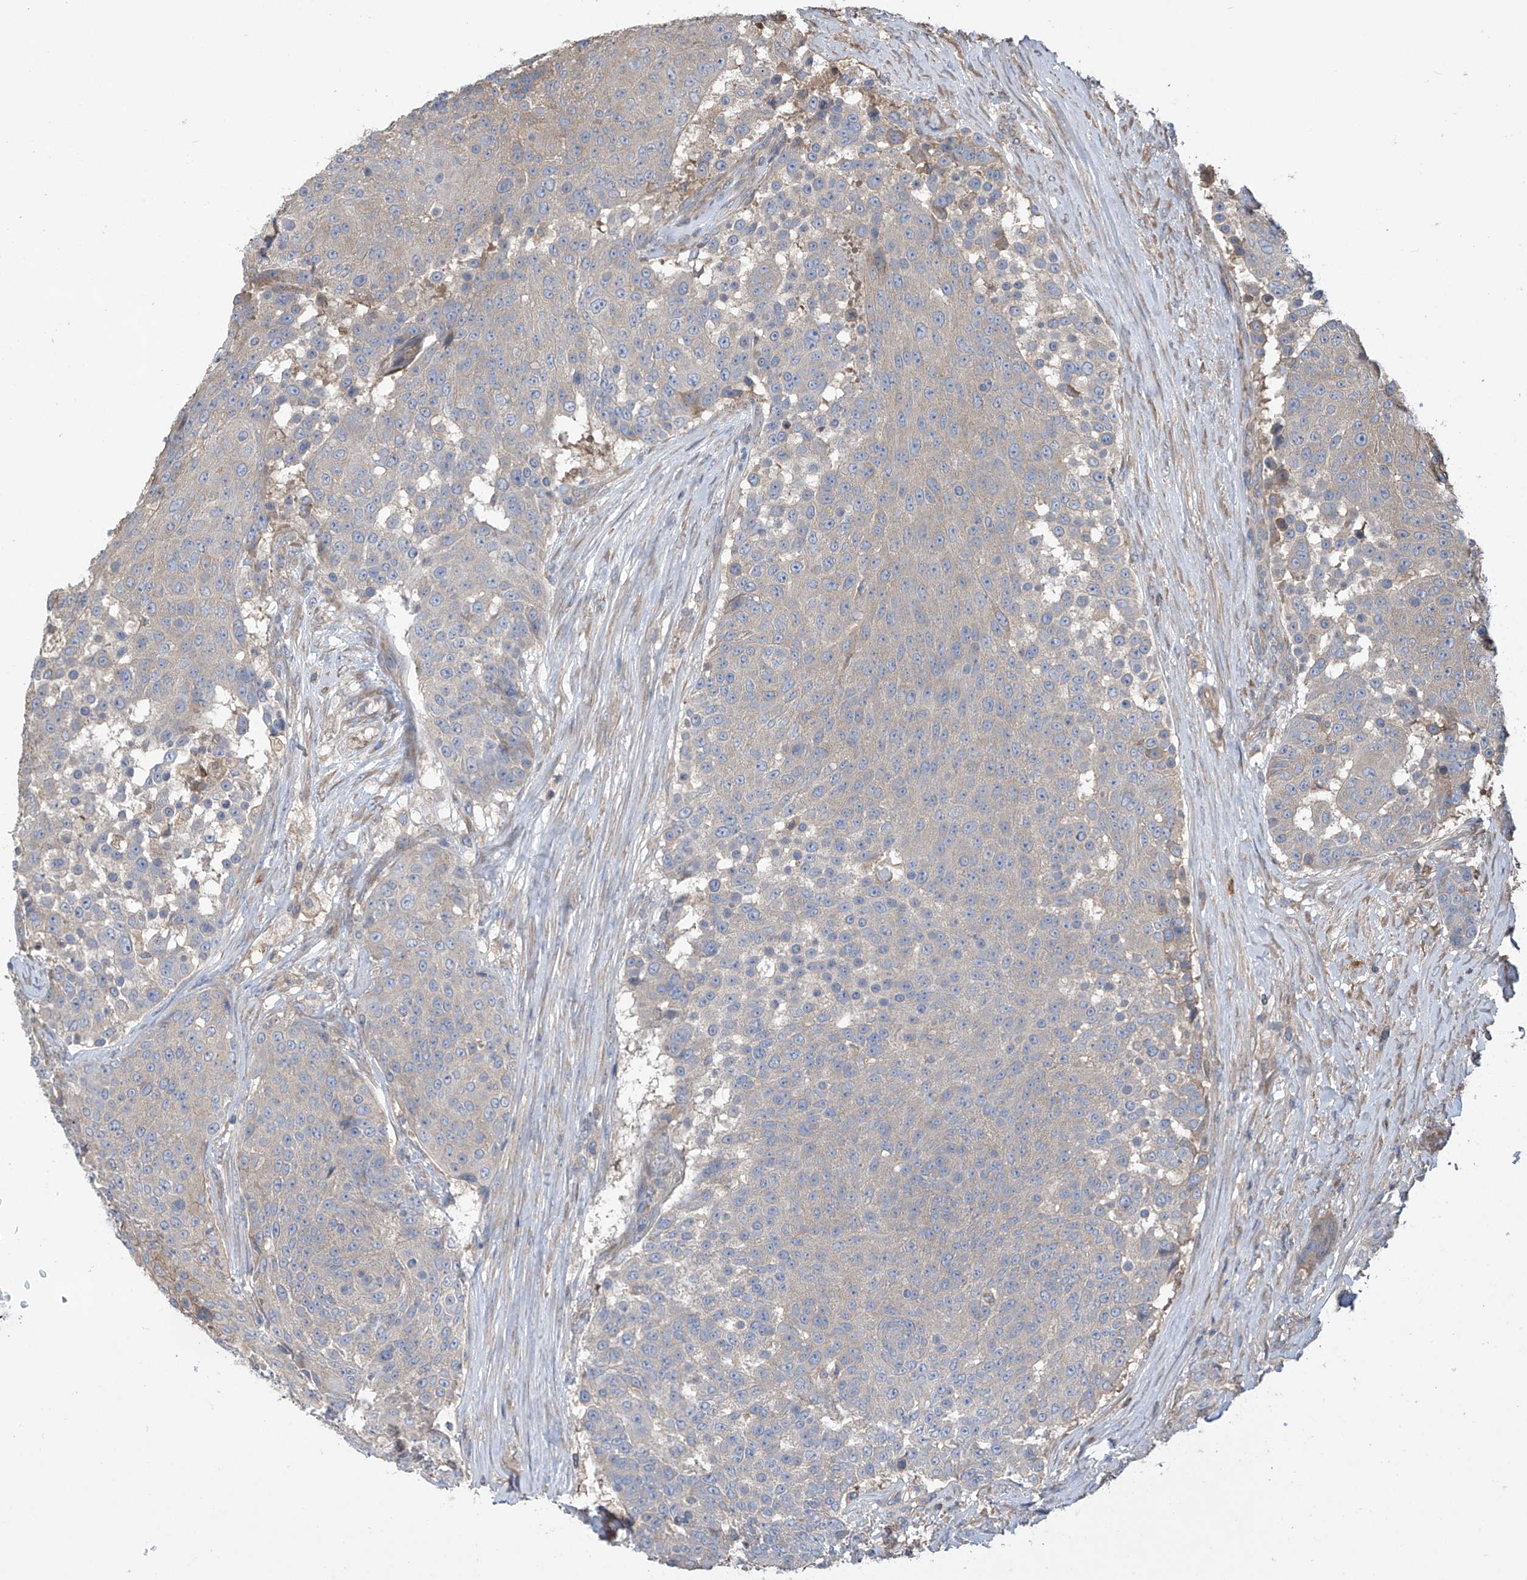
{"staining": {"intensity": "weak", "quantity": "<25%", "location": "cytoplasmic/membranous"}, "tissue": "urothelial cancer", "cell_type": "Tumor cells", "image_type": "cancer", "snomed": [{"axis": "morphology", "description": "Urothelial carcinoma, High grade"}, {"axis": "topography", "description": "Urinary bladder"}], "caption": "There is no significant expression in tumor cells of urothelial carcinoma (high-grade).", "gene": "PHACTR4", "patient": {"sex": "female", "age": 63}}